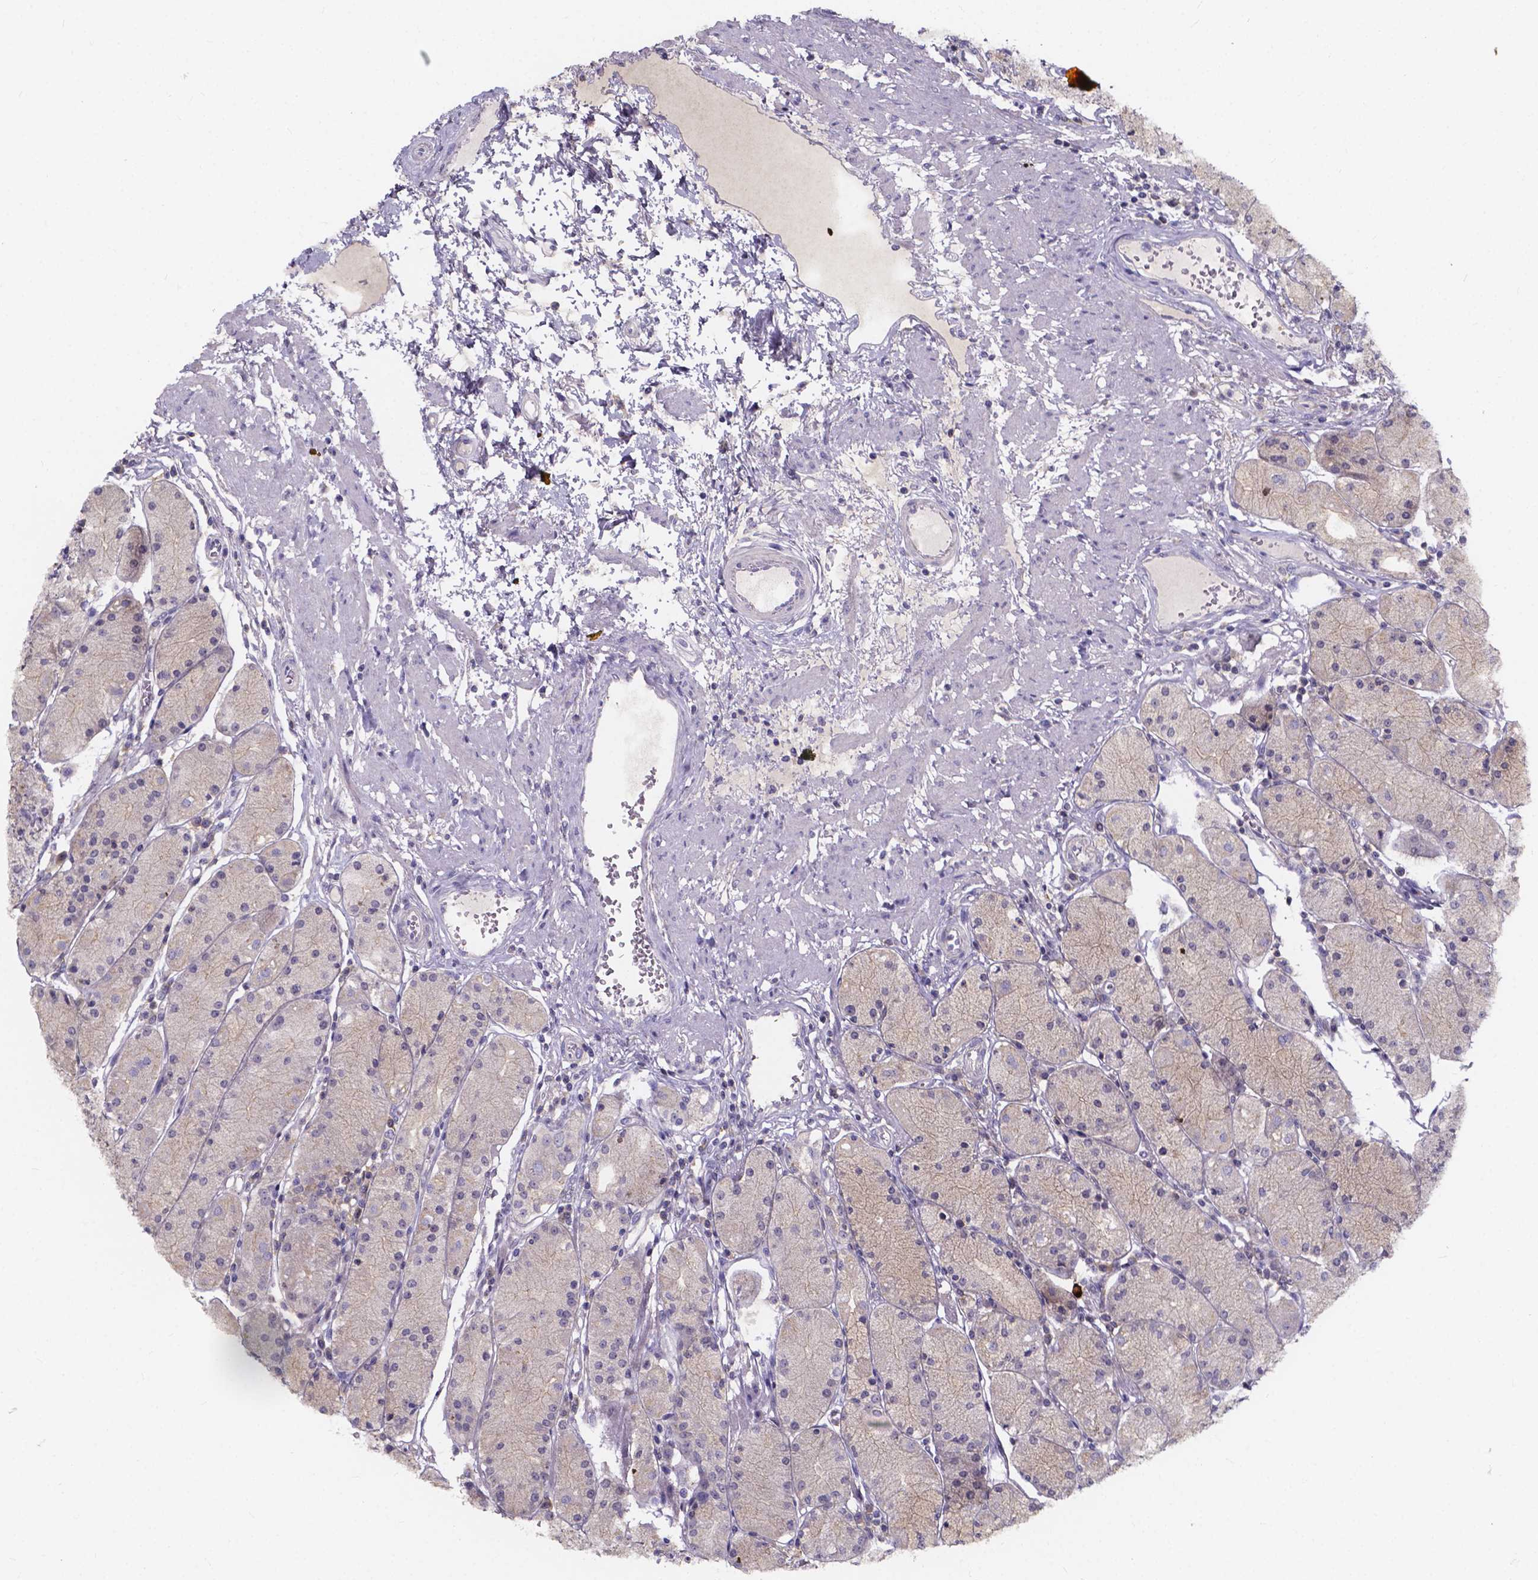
{"staining": {"intensity": "negative", "quantity": "none", "location": "none"}, "tissue": "stomach", "cell_type": "Glandular cells", "image_type": "normal", "snomed": [{"axis": "morphology", "description": "Normal tissue, NOS"}, {"axis": "topography", "description": "Stomach, upper"}], "caption": "DAB immunohistochemical staining of unremarkable stomach shows no significant expression in glandular cells.", "gene": "SPOCD1", "patient": {"sex": "male", "age": 69}}